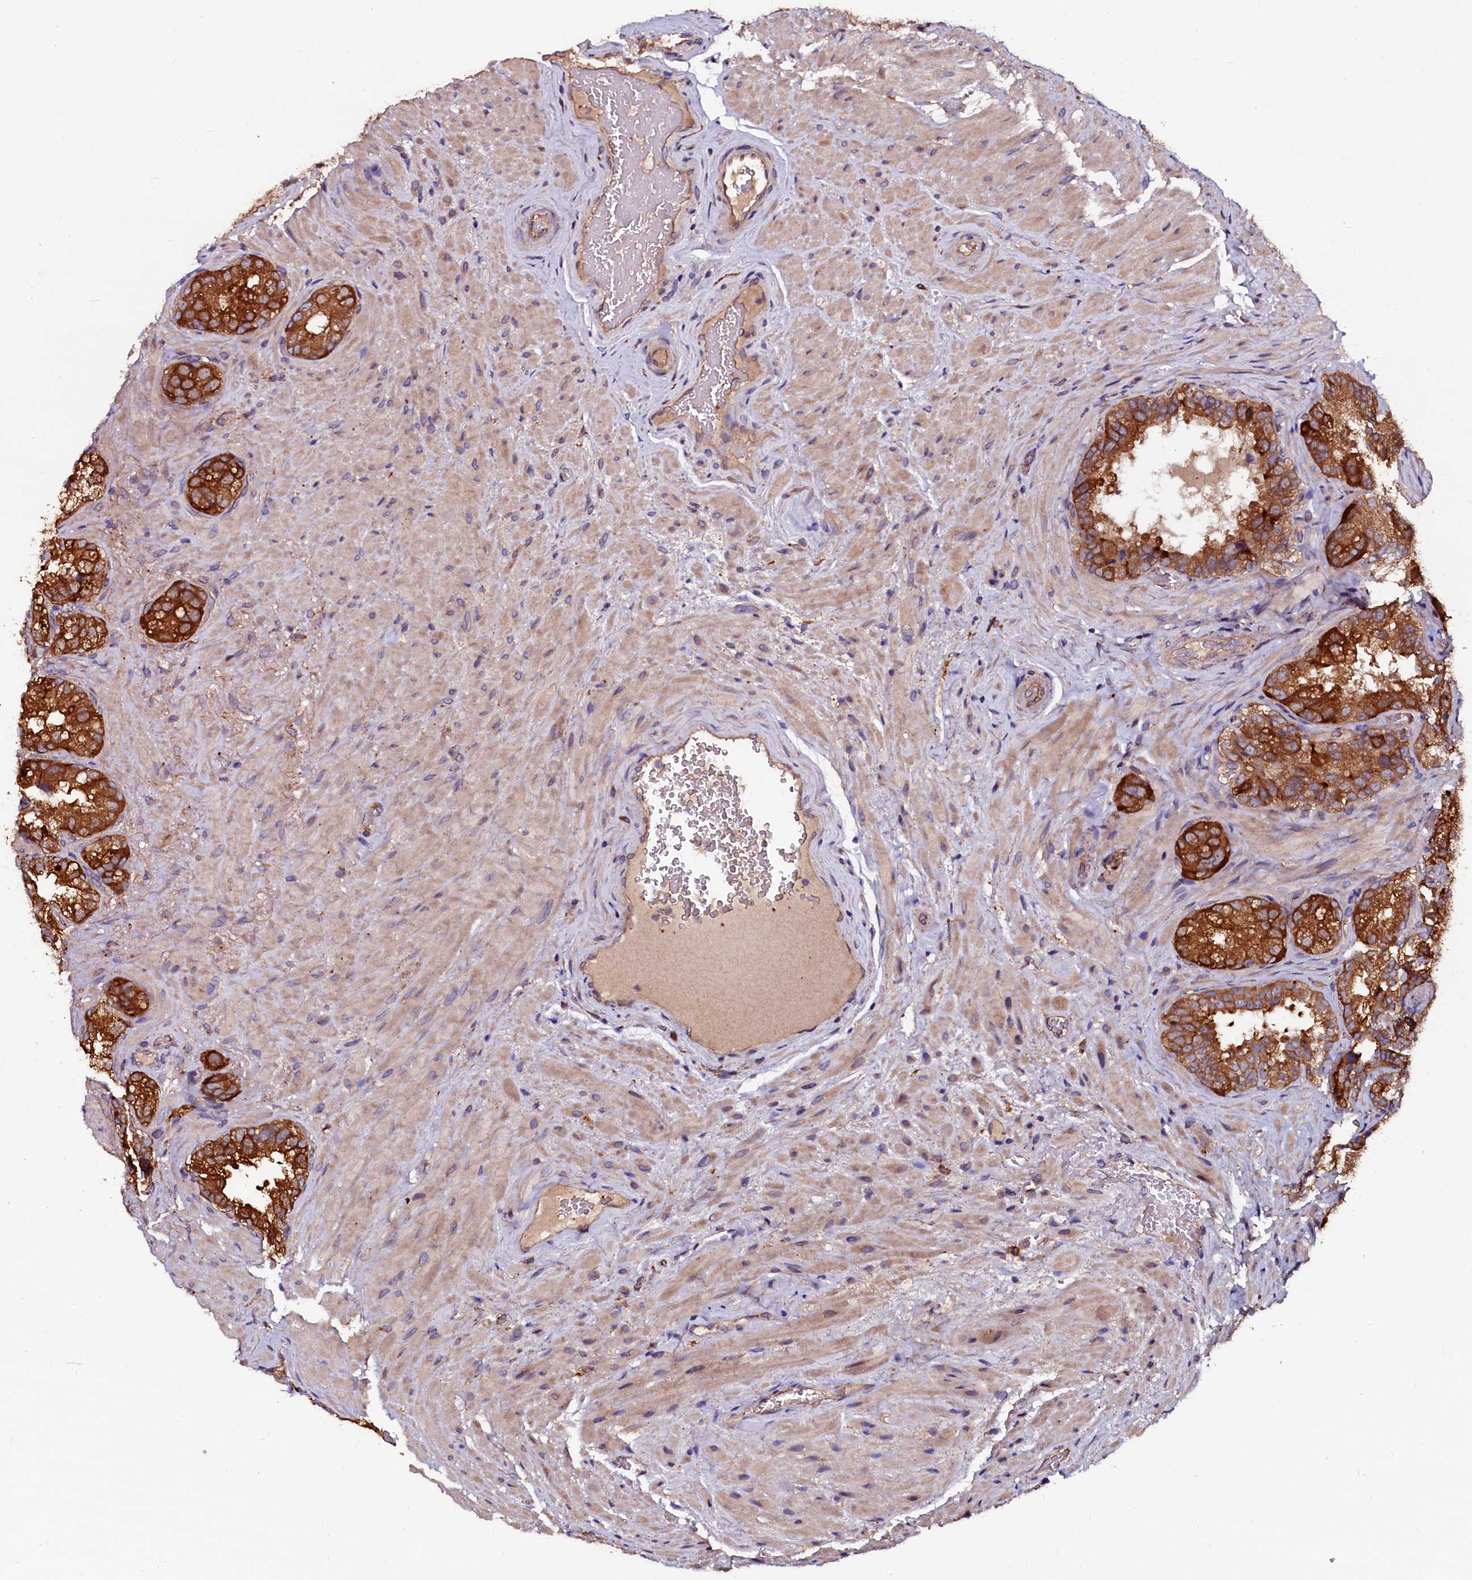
{"staining": {"intensity": "strong", "quantity": ">75%", "location": "cytoplasmic/membranous"}, "tissue": "seminal vesicle", "cell_type": "Glandular cells", "image_type": "normal", "snomed": [{"axis": "morphology", "description": "Normal tissue, NOS"}, {"axis": "topography", "description": "Seminal veicle"}, {"axis": "topography", "description": "Peripheral nerve tissue"}], "caption": "Brown immunohistochemical staining in benign human seminal vesicle exhibits strong cytoplasmic/membranous positivity in approximately >75% of glandular cells. (DAB (3,3'-diaminobenzidine) IHC, brown staining for protein, blue staining for nuclei).", "gene": "APPL2", "patient": {"sex": "male", "age": 67}}